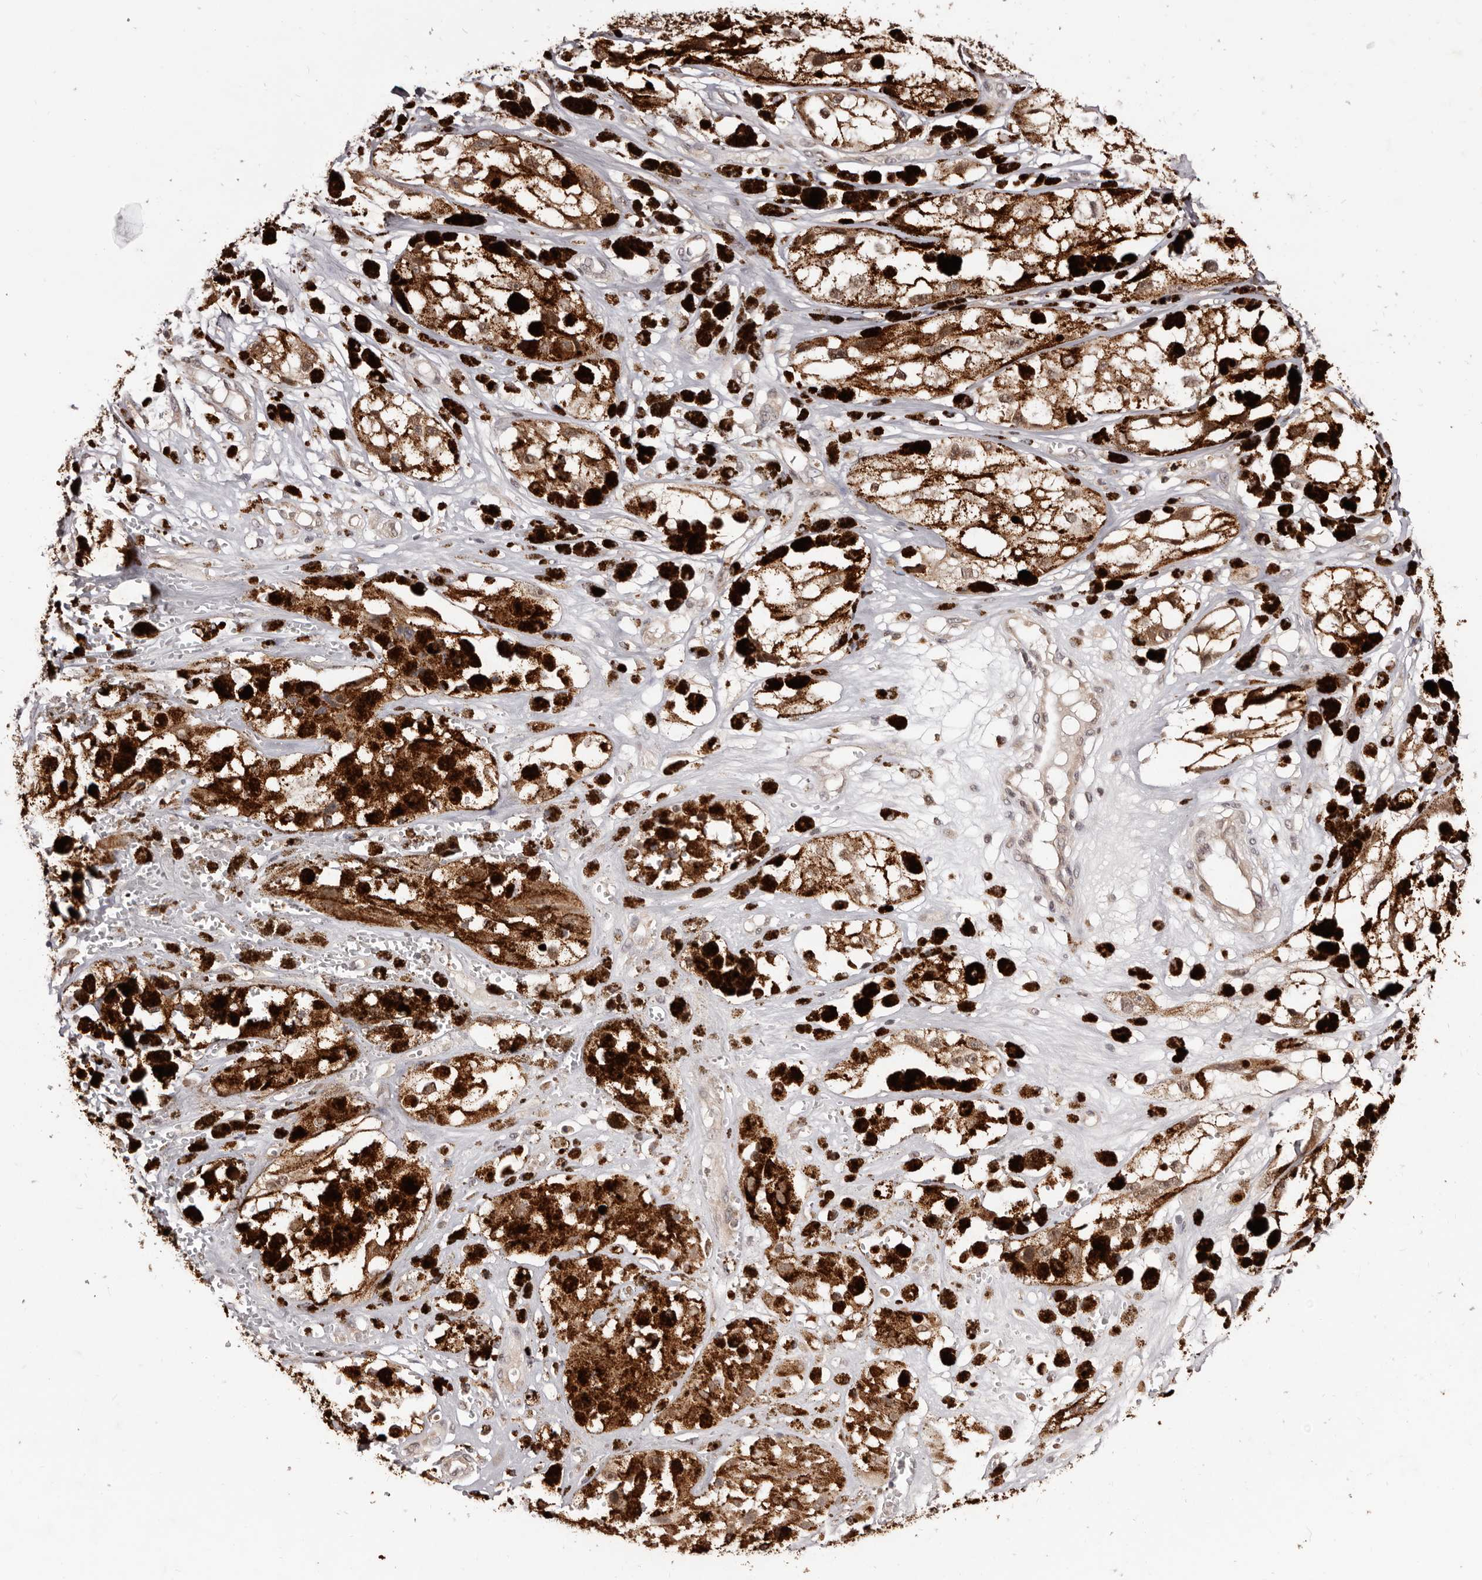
{"staining": {"intensity": "moderate", "quantity": ">75%", "location": "cytoplasmic/membranous"}, "tissue": "melanoma", "cell_type": "Tumor cells", "image_type": "cancer", "snomed": [{"axis": "morphology", "description": "Malignant melanoma, NOS"}, {"axis": "topography", "description": "Skin"}], "caption": "Protein expression by immunohistochemistry (IHC) demonstrates moderate cytoplasmic/membranous positivity in about >75% of tumor cells in melanoma.", "gene": "MDP1", "patient": {"sex": "male", "age": 88}}